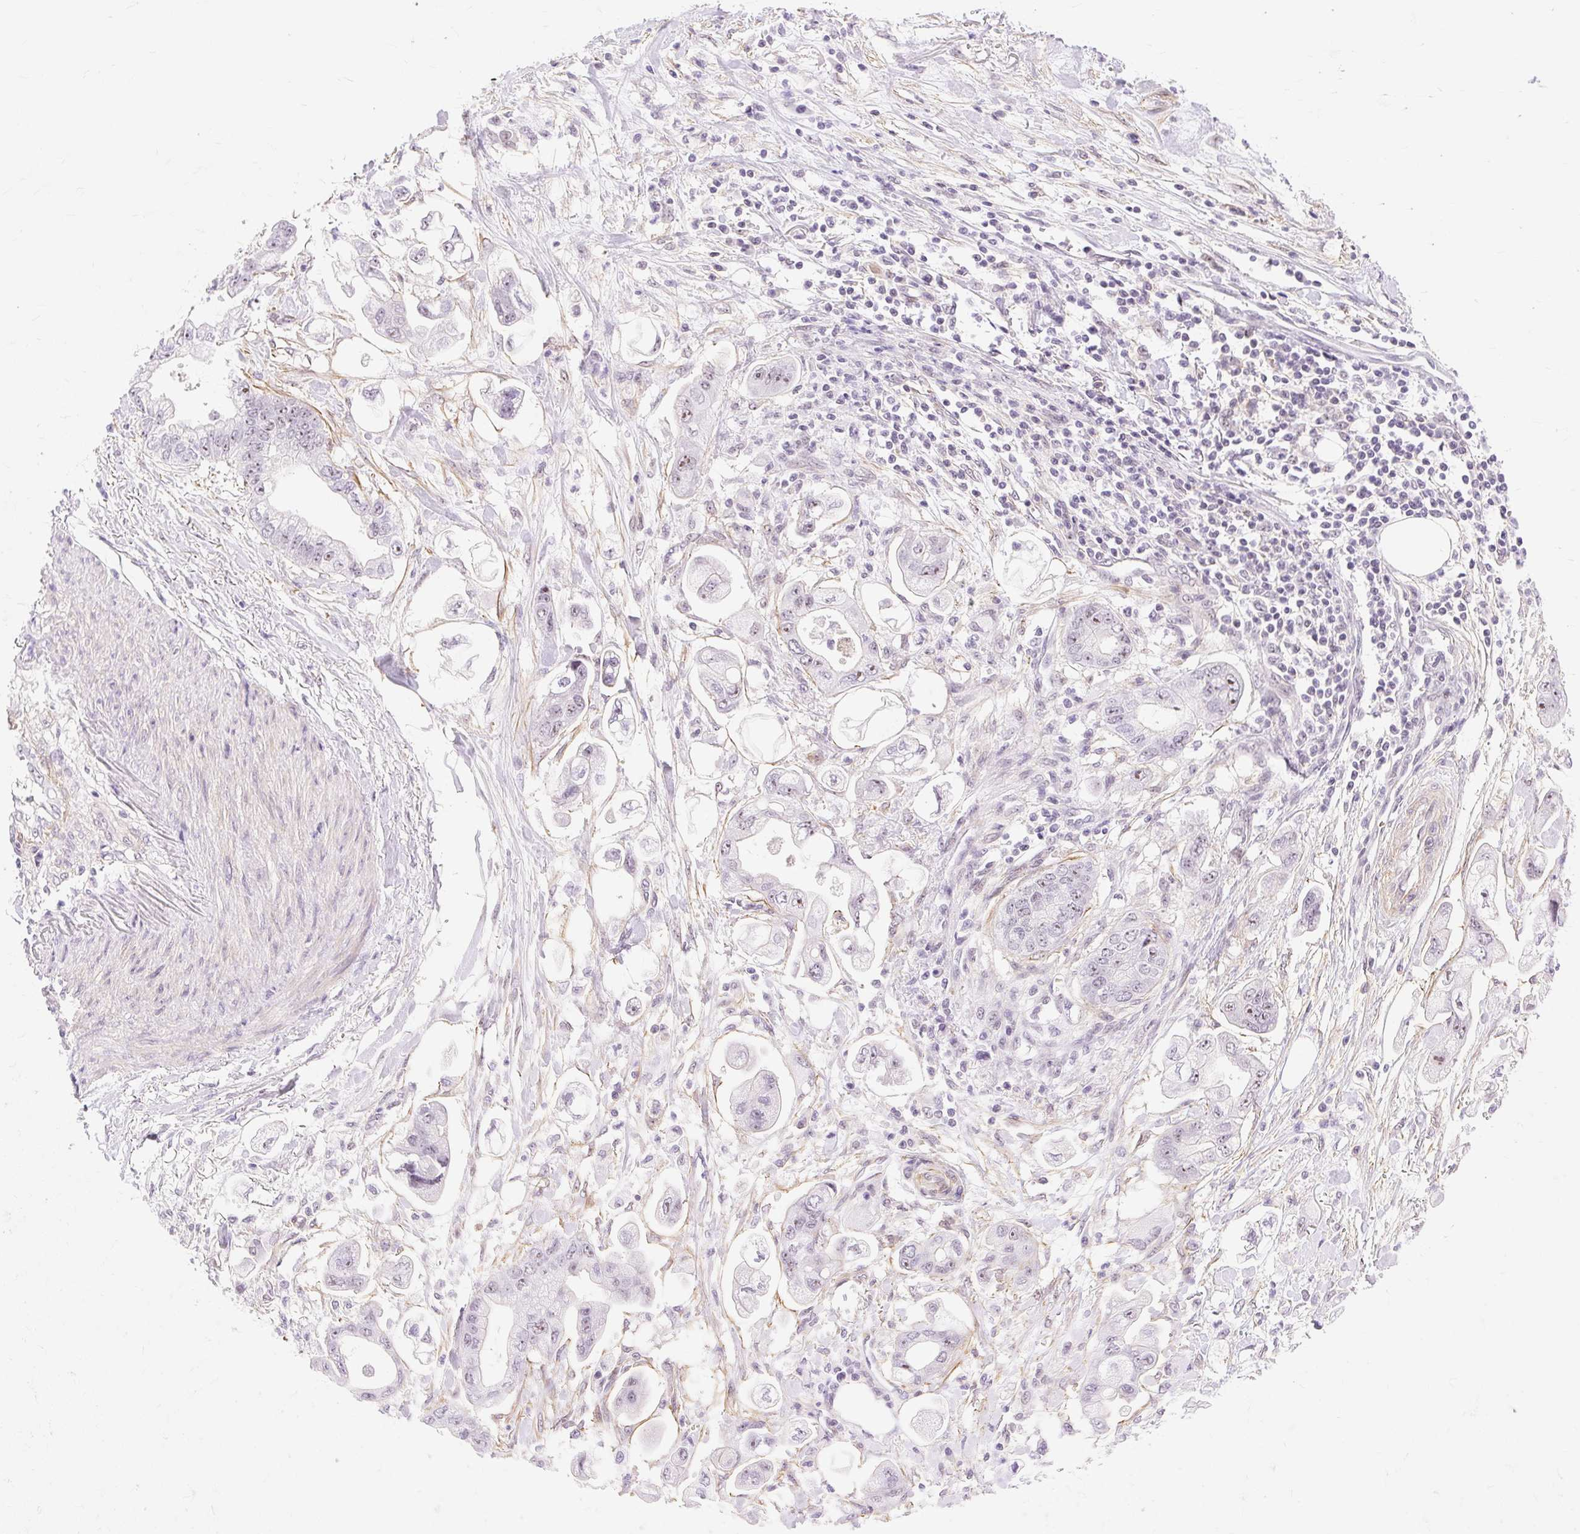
{"staining": {"intensity": "weak", "quantity": "25%-75%", "location": "nuclear"}, "tissue": "stomach cancer", "cell_type": "Tumor cells", "image_type": "cancer", "snomed": [{"axis": "morphology", "description": "Adenocarcinoma, NOS"}, {"axis": "topography", "description": "Stomach"}], "caption": "An image of stomach cancer (adenocarcinoma) stained for a protein reveals weak nuclear brown staining in tumor cells. (Brightfield microscopy of DAB IHC at high magnification).", "gene": "OBP2A", "patient": {"sex": "male", "age": 62}}